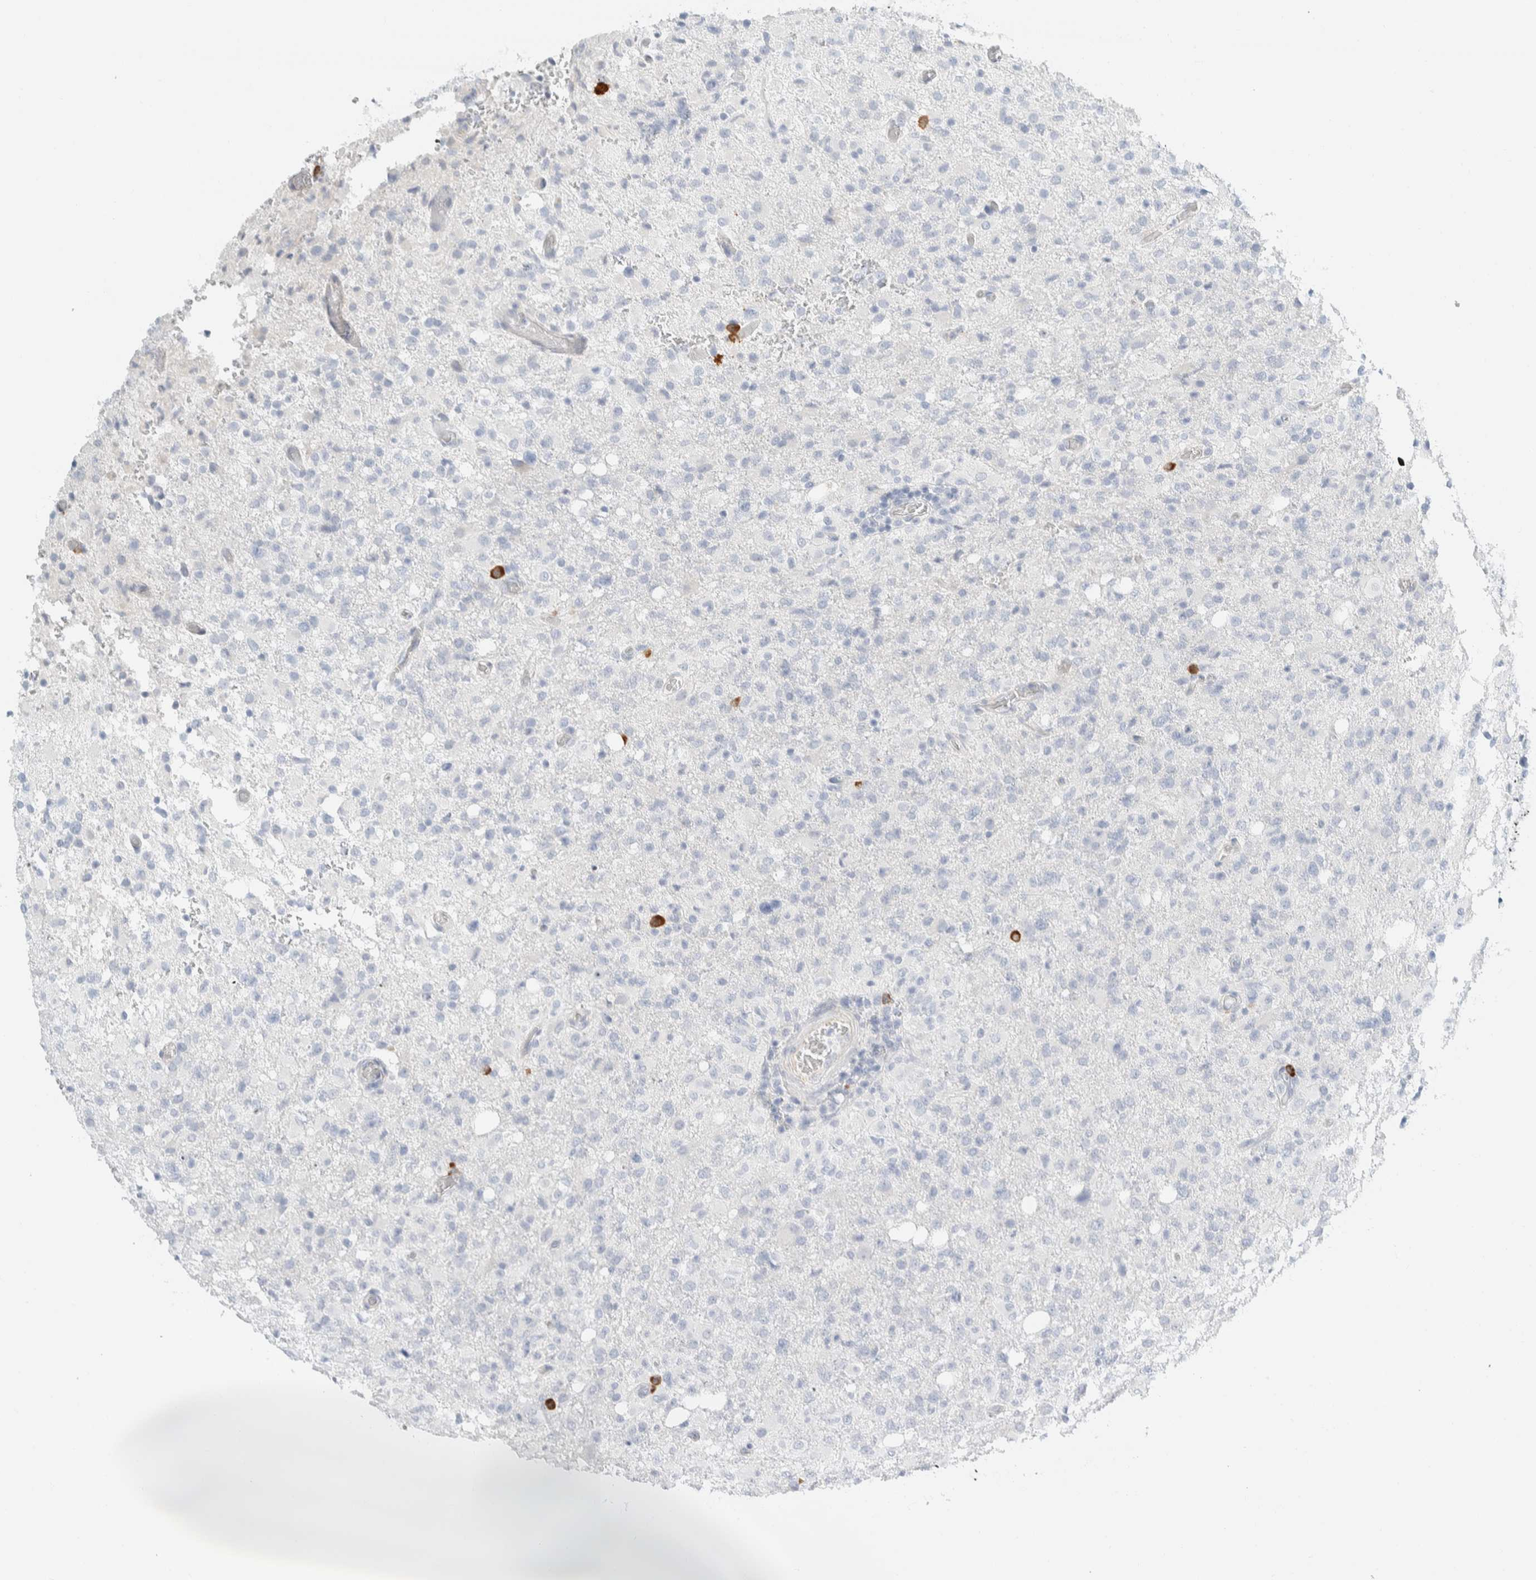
{"staining": {"intensity": "negative", "quantity": "none", "location": "none"}, "tissue": "glioma", "cell_type": "Tumor cells", "image_type": "cancer", "snomed": [{"axis": "morphology", "description": "Glioma, malignant, High grade"}, {"axis": "topography", "description": "Brain"}], "caption": "Immunohistochemistry of glioma displays no expression in tumor cells.", "gene": "ARHGAP27", "patient": {"sex": "female", "age": 57}}